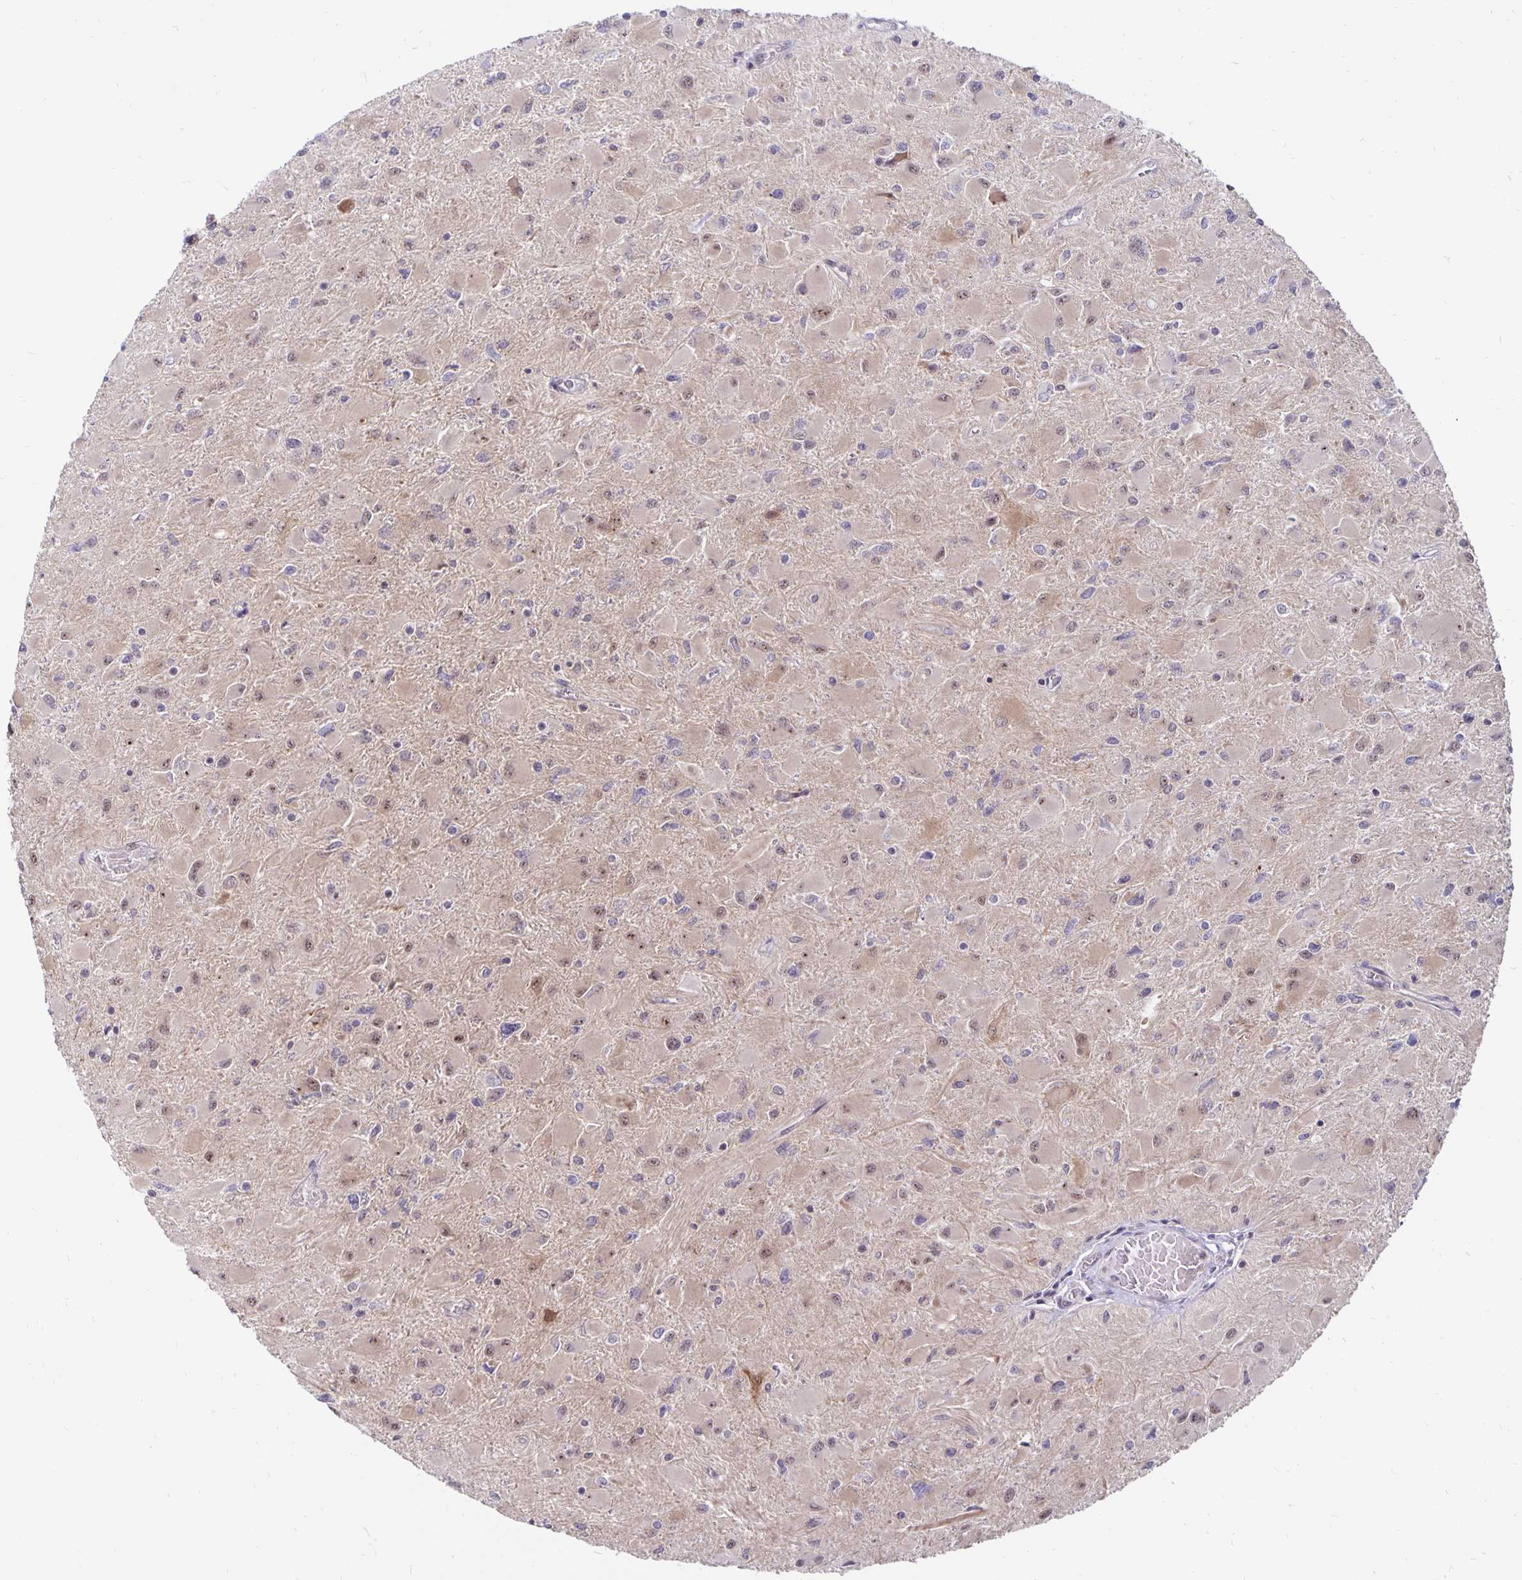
{"staining": {"intensity": "weak", "quantity": "<25%", "location": "nuclear"}, "tissue": "glioma", "cell_type": "Tumor cells", "image_type": "cancer", "snomed": [{"axis": "morphology", "description": "Glioma, malignant, High grade"}, {"axis": "topography", "description": "Cerebral cortex"}], "caption": "An IHC photomicrograph of malignant high-grade glioma is shown. There is no staining in tumor cells of malignant high-grade glioma.", "gene": "EXOC6B", "patient": {"sex": "female", "age": 36}}